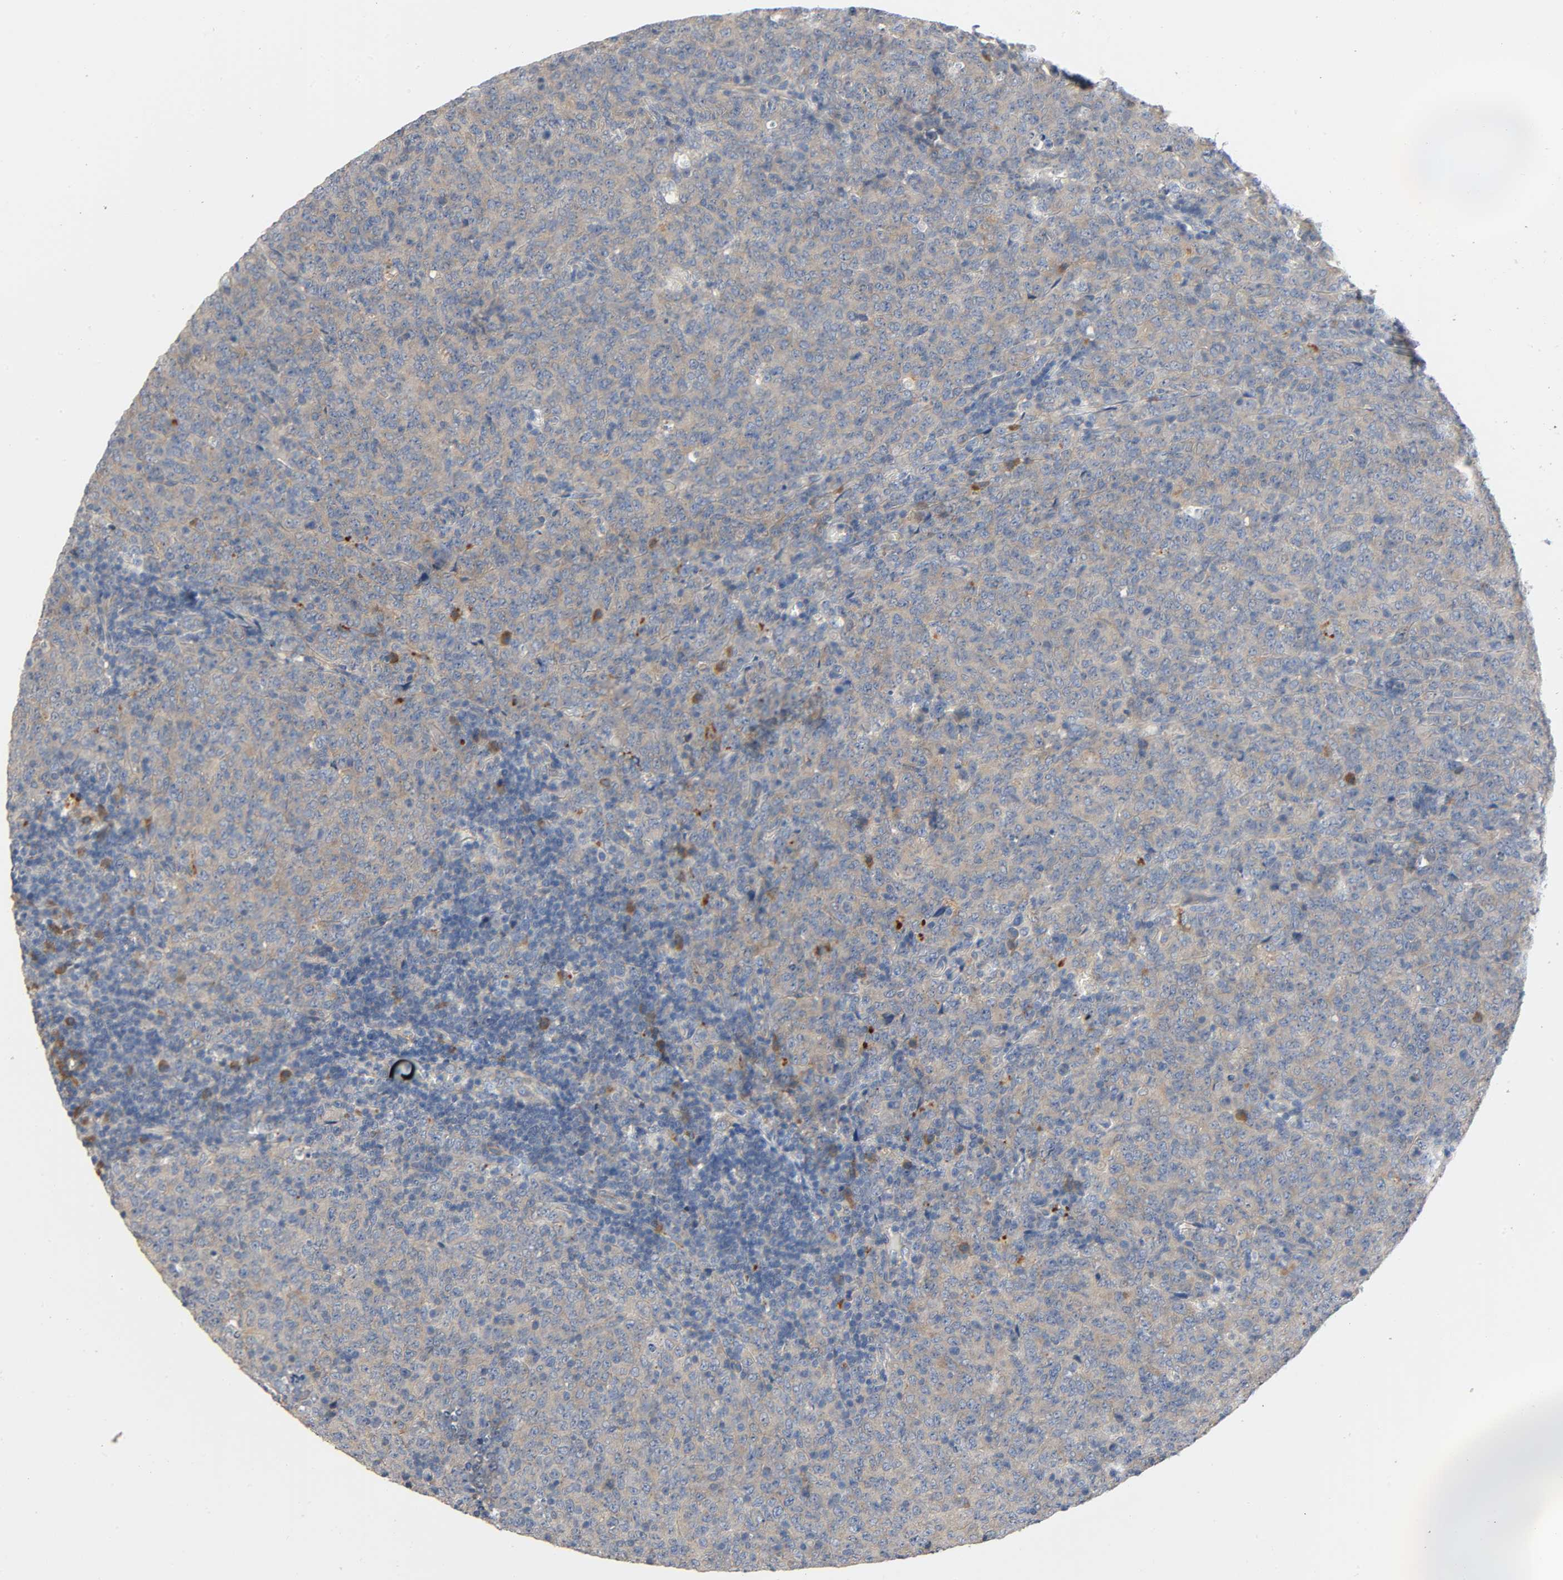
{"staining": {"intensity": "moderate", "quantity": ">75%", "location": "cytoplasmic/membranous"}, "tissue": "lymphoma", "cell_type": "Tumor cells", "image_type": "cancer", "snomed": [{"axis": "morphology", "description": "Malignant lymphoma, non-Hodgkin's type, High grade"}, {"axis": "topography", "description": "Tonsil"}], "caption": "Protein staining shows moderate cytoplasmic/membranous staining in approximately >75% of tumor cells in lymphoma.", "gene": "ARPC1A", "patient": {"sex": "female", "age": 36}}